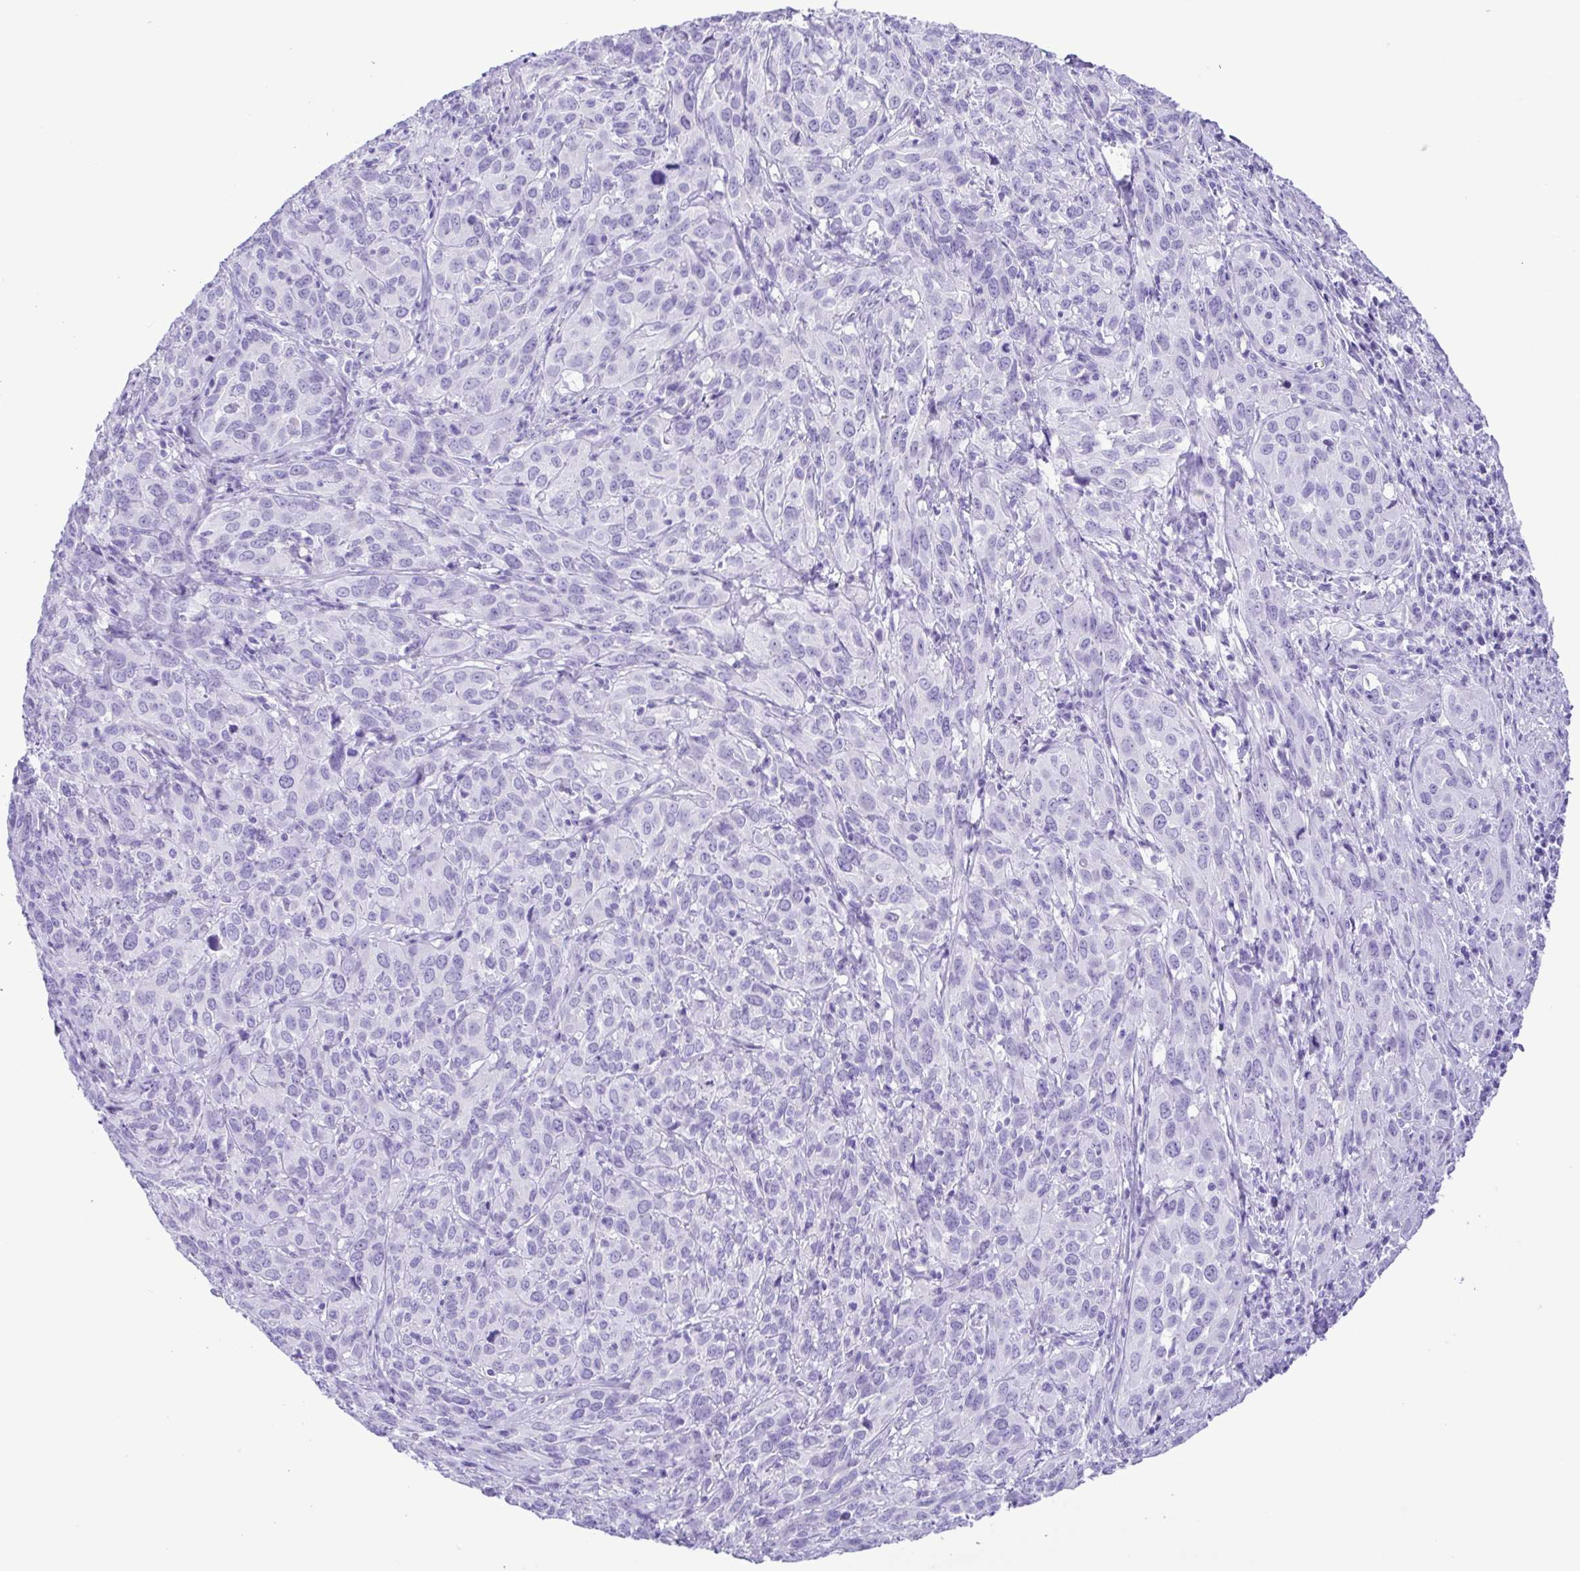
{"staining": {"intensity": "negative", "quantity": "none", "location": "none"}, "tissue": "cervical cancer", "cell_type": "Tumor cells", "image_type": "cancer", "snomed": [{"axis": "morphology", "description": "Squamous cell carcinoma, NOS"}, {"axis": "topography", "description": "Cervix"}], "caption": "Immunohistochemistry (IHC) of squamous cell carcinoma (cervical) exhibits no staining in tumor cells.", "gene": "OVGP1", "patient": {"sex": "female", "age": 51}}